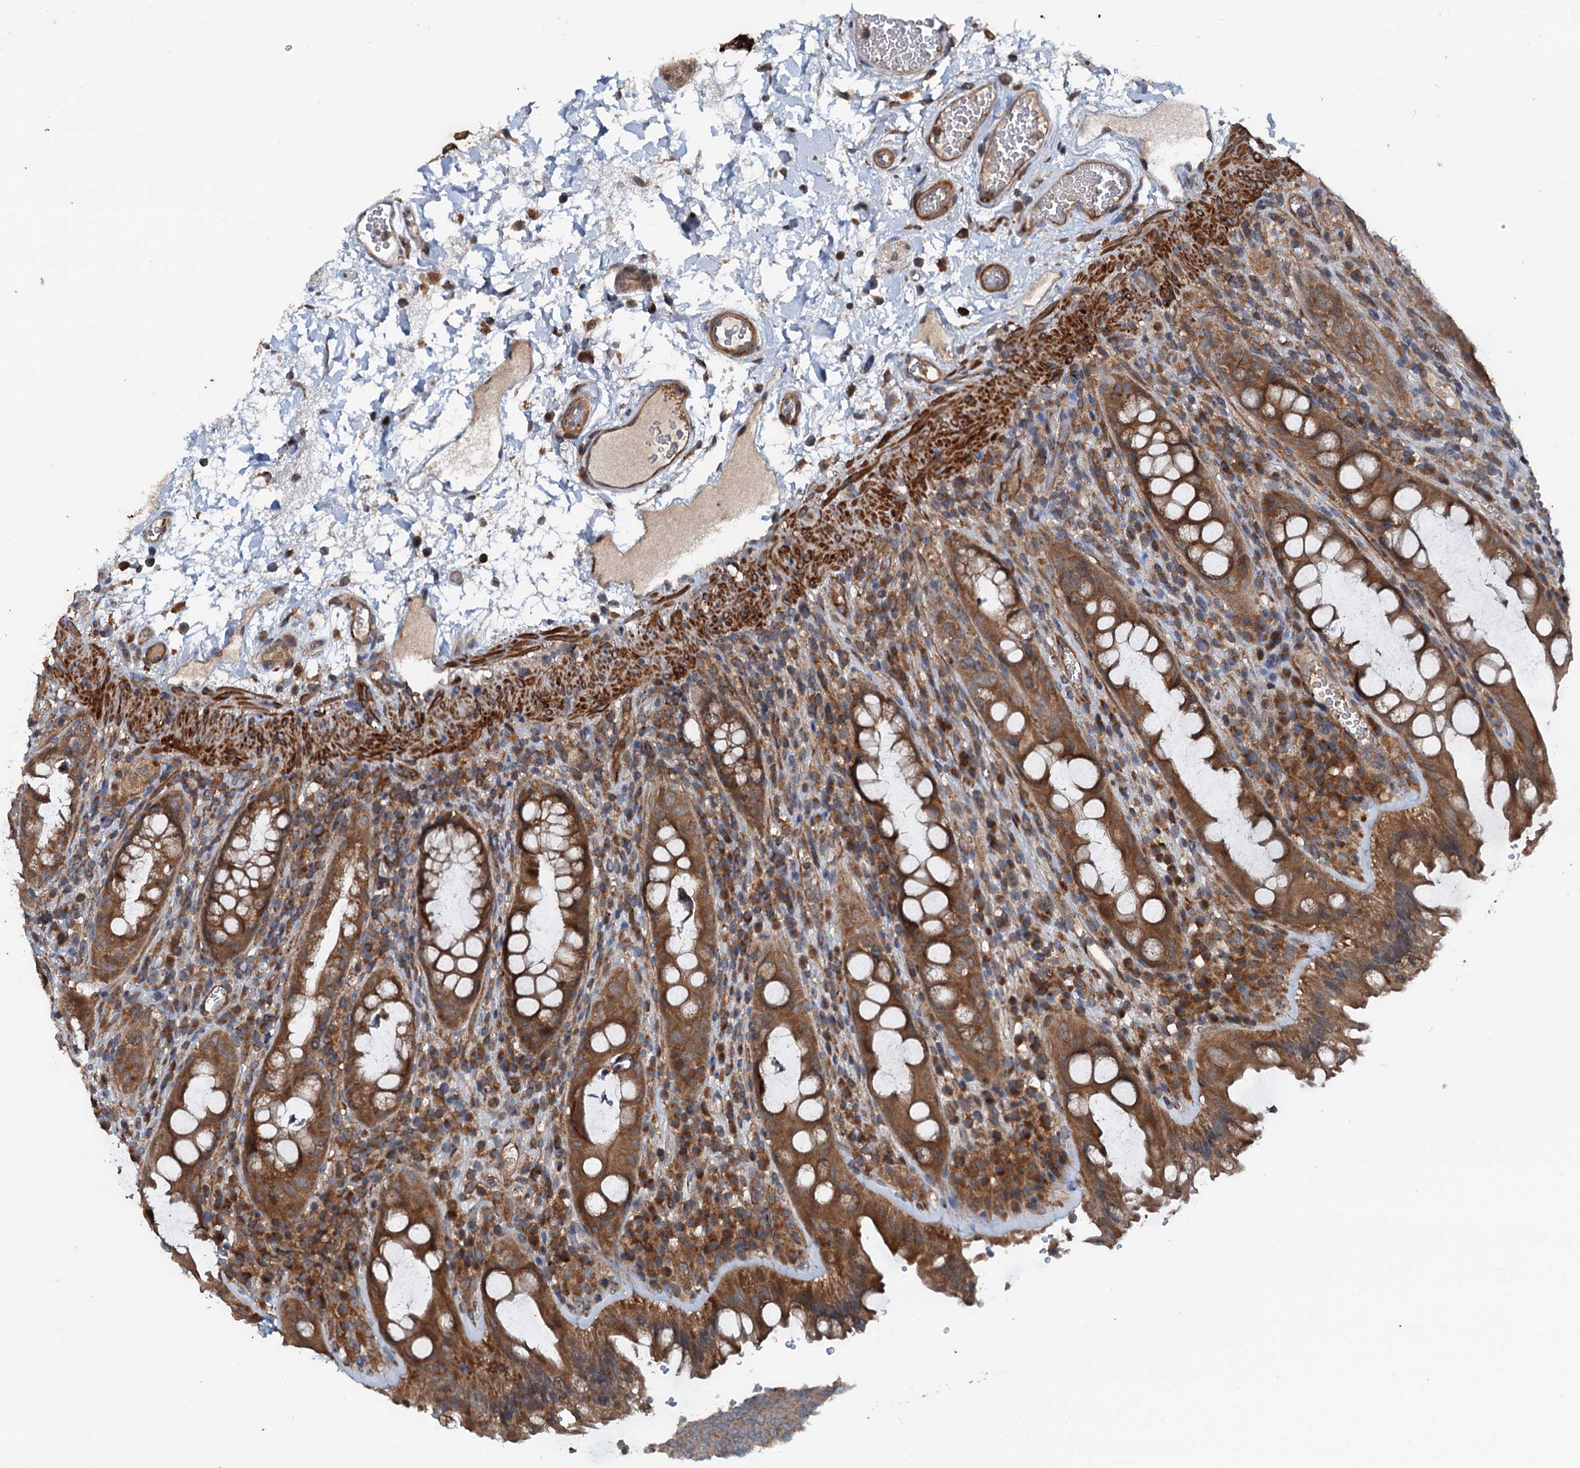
{"staining": {"intensity": "strong", "quantity": ">75%", "location": "cytoplasmic/membranous"}, "tissue": "rectum", "cell_type": "Glandular cells", "image_type": "normal", "snomed": [{"axis": "morphology", "description": "Normal tissue, NOS"}, {"axis": "topography", "description": "Rectum"}], "caption": "Immunohistochemical staining of benign human rectum reveals high levels of strong cytoplasmic/membranous expression in approximately >75% of glandular cells. (Brightfield microscopy of DAB IHC at high magnification).", "gene": "TEDC1", "patient": {"sex": "female", "age": 57}}